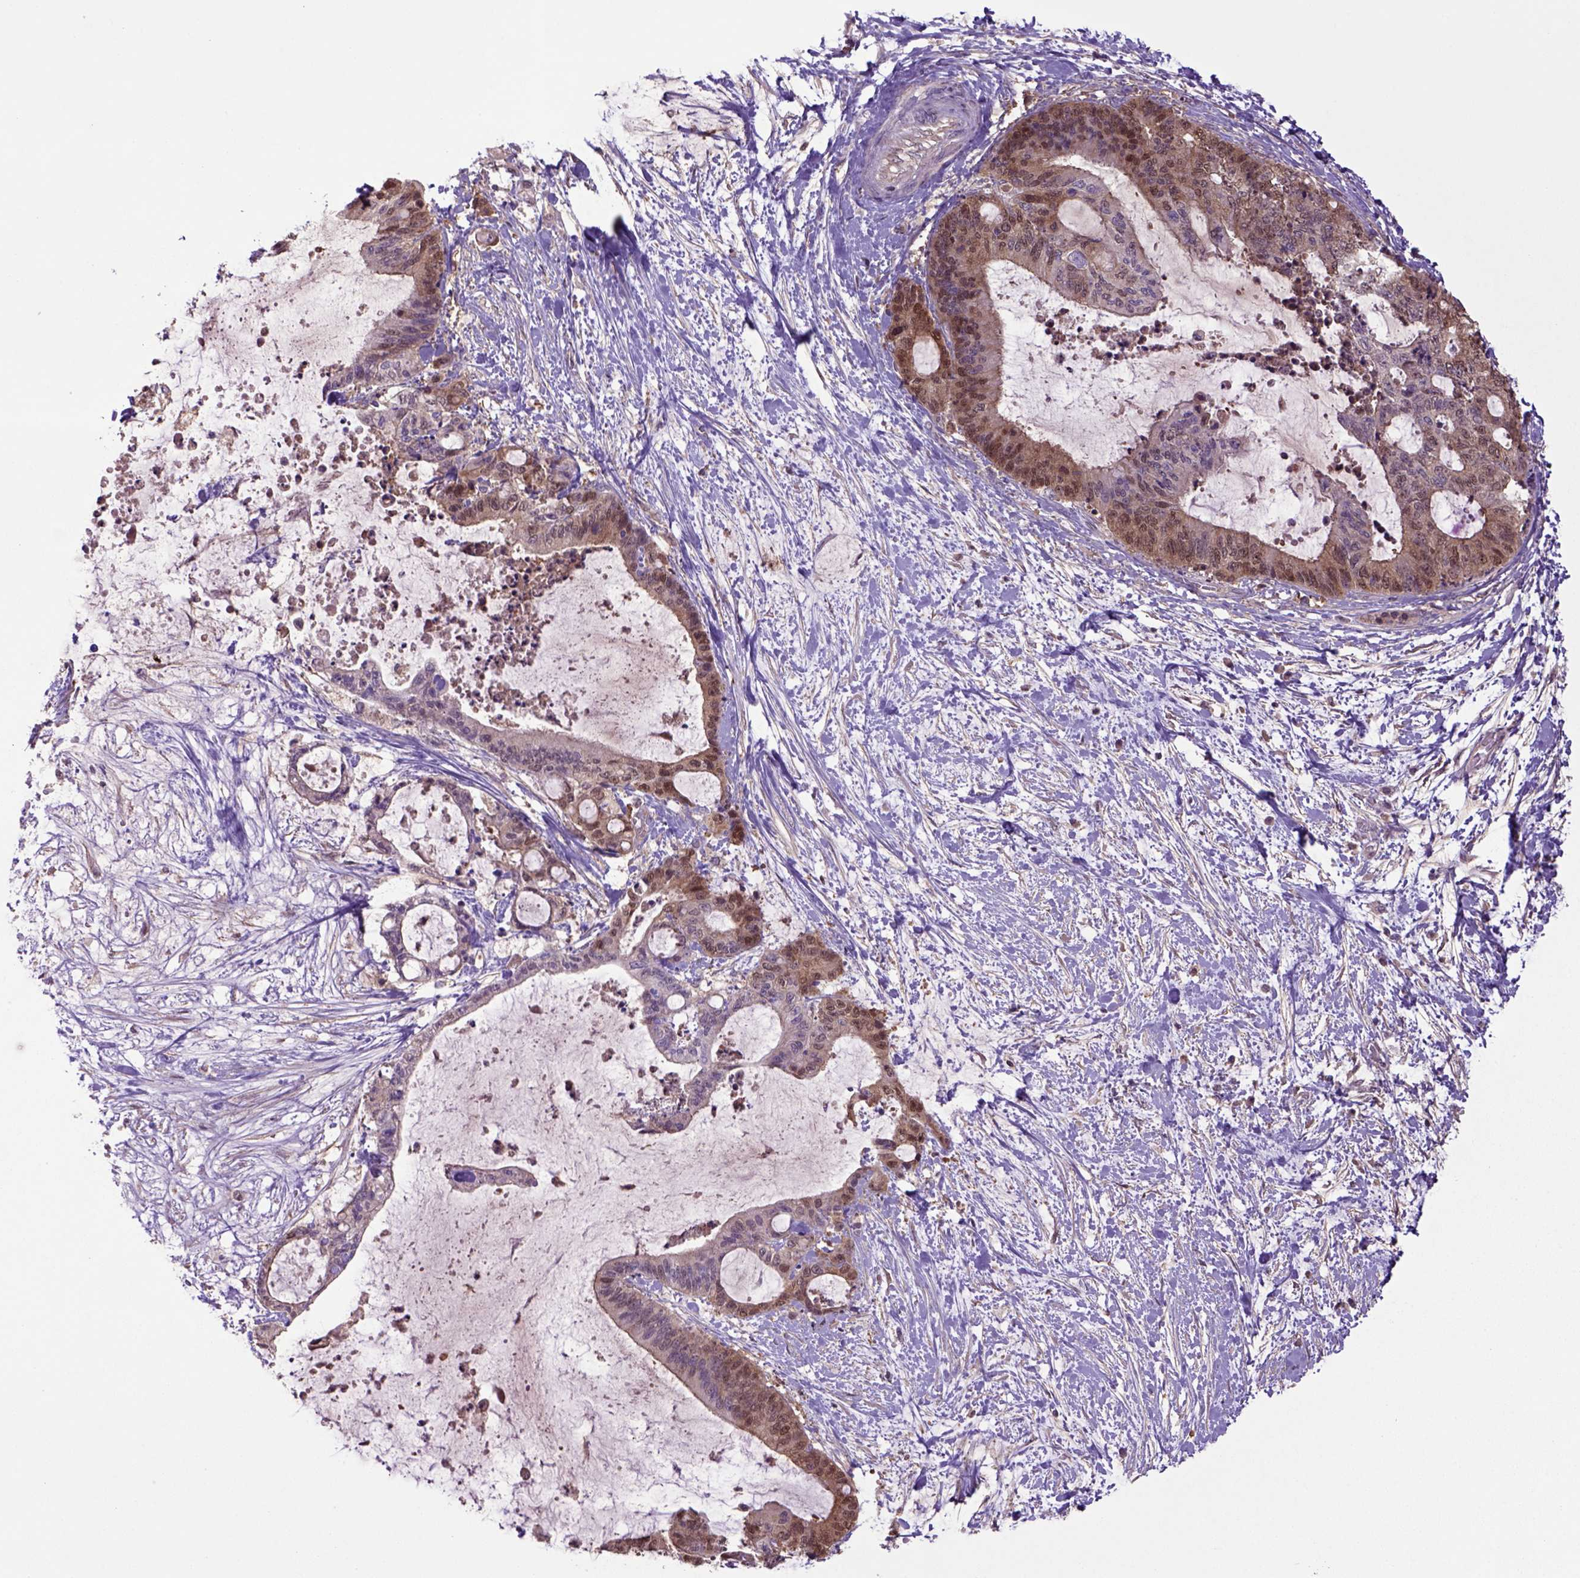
{"staining": {"intensity": "moderate", "quantity": ">75%", "location": "cytoplasmic/membranous,nuclear"}, "tissue": "liver cancer", "cell_type": "Tumor cells", "image_type": "cancer", "snomed": [{"axis": "morphology", "description": "Cholangiocarcinoma"}, {"axis": "topography", "description": "Liver"}], "caption": "A high-resolution image shows immunohistochemistry (IHC) staining of liver cancer (cholangiocarcinoma), which reveals moderate cytoplasmic/membranous and nuclear expression in approximately >75% of tumor cells.", "gene": "HSPBP1", "patient": {"sex": "female", "age": 73}}